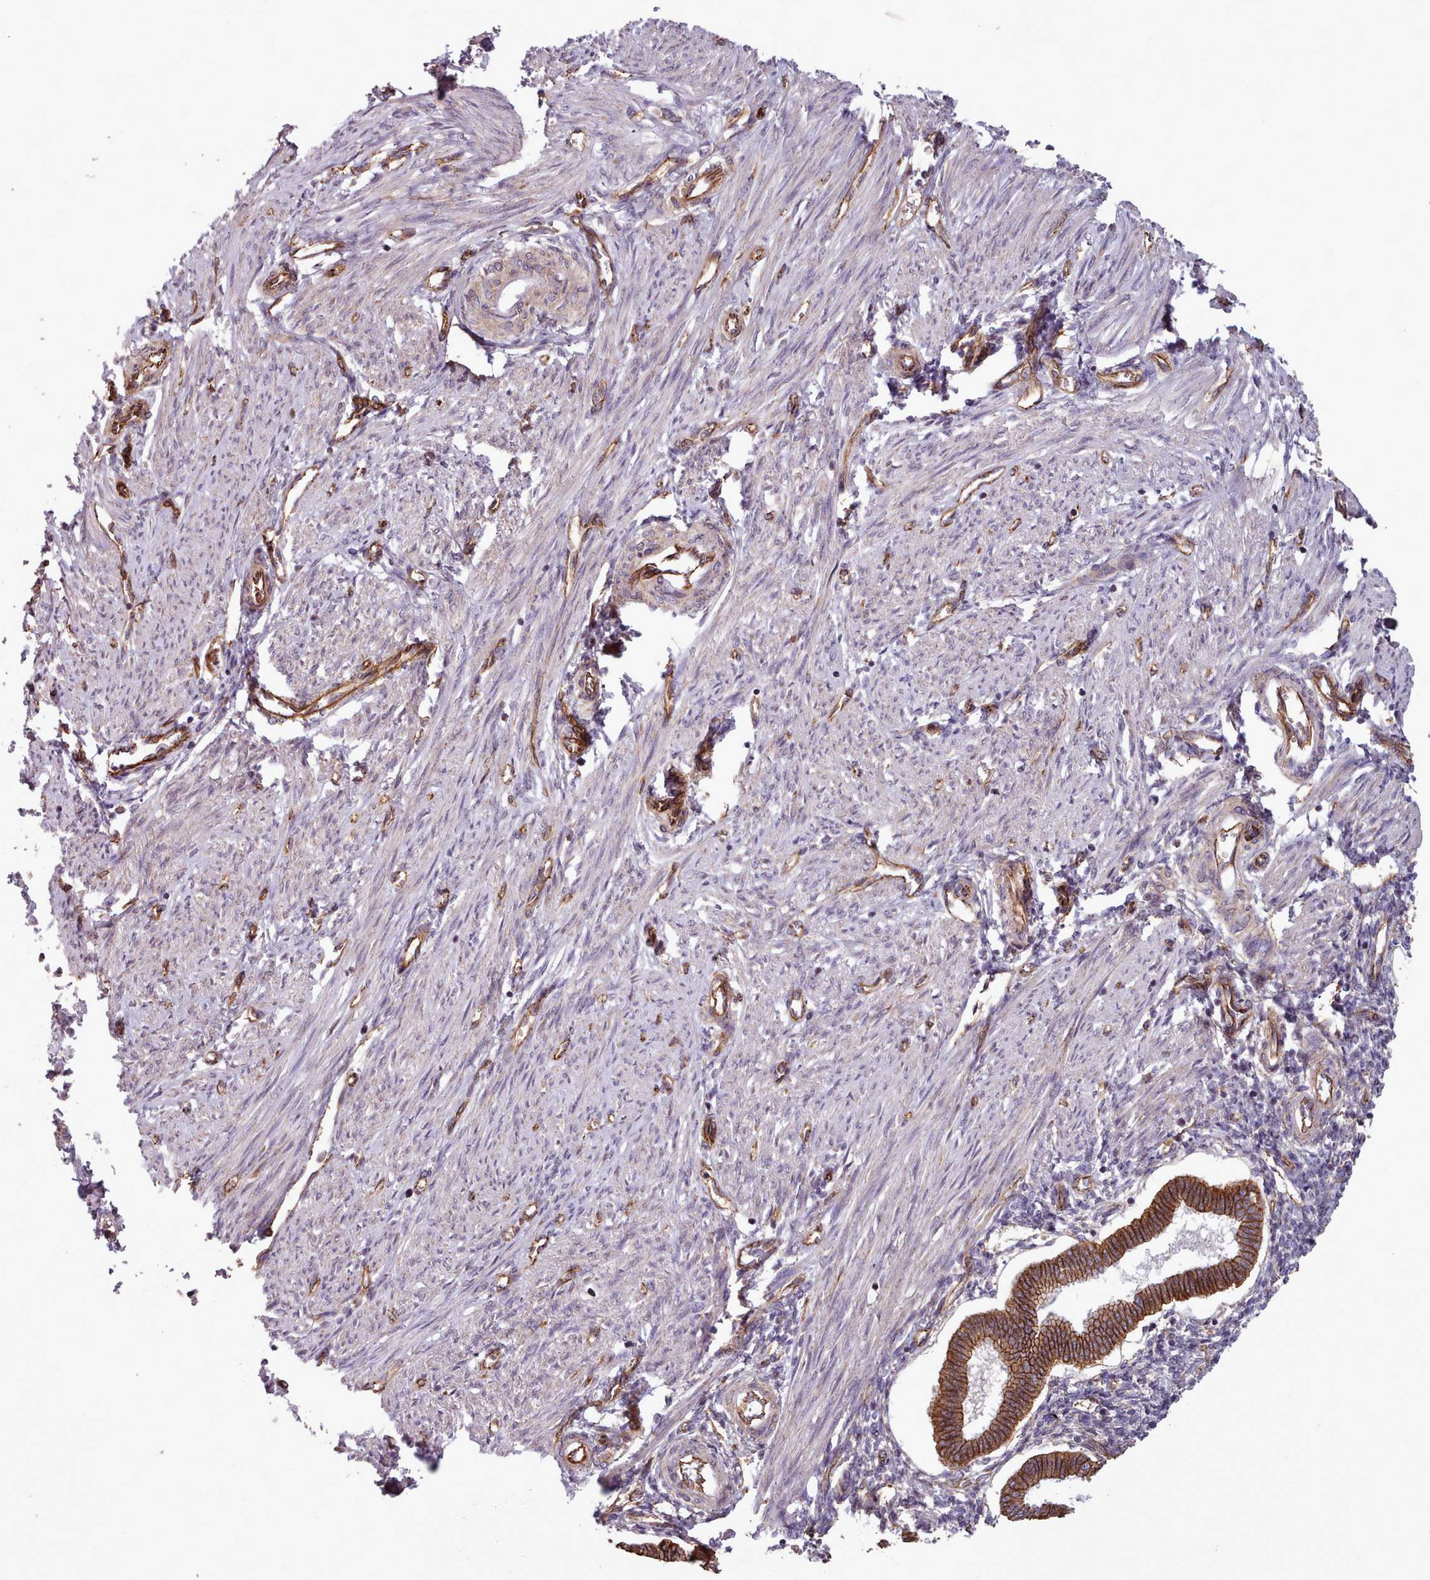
{"staining": {"intensity": "moderate", "quantity": "25%-75%", "location": "cytoplasmic/membranous"}, "tissue": "endometrium", "cell_type": "Cells in endometrial stroma", "image_type": "normal", "snomed": [{"axis": "morphology", "description": "Normal tissue, NOS"}, {"axis": "topography", "description": "Endometrium"}], "caption": "Immunohistochemistry (IHC) (DAB (3,3'-diaminobenzidine)) staining of normal endometrium displays moderate cytoplasmic/membranous protein positivity in about 25%-75% of cells in endometrial stroma. The staining was performed using DAB (3,3'-diaminobenzidine), with brown indicating positive protein expression. Nuclei are stained blue with hematoxylin.", "gene": "MRPL46", "patient": {"sex": "female", "age": 24}}